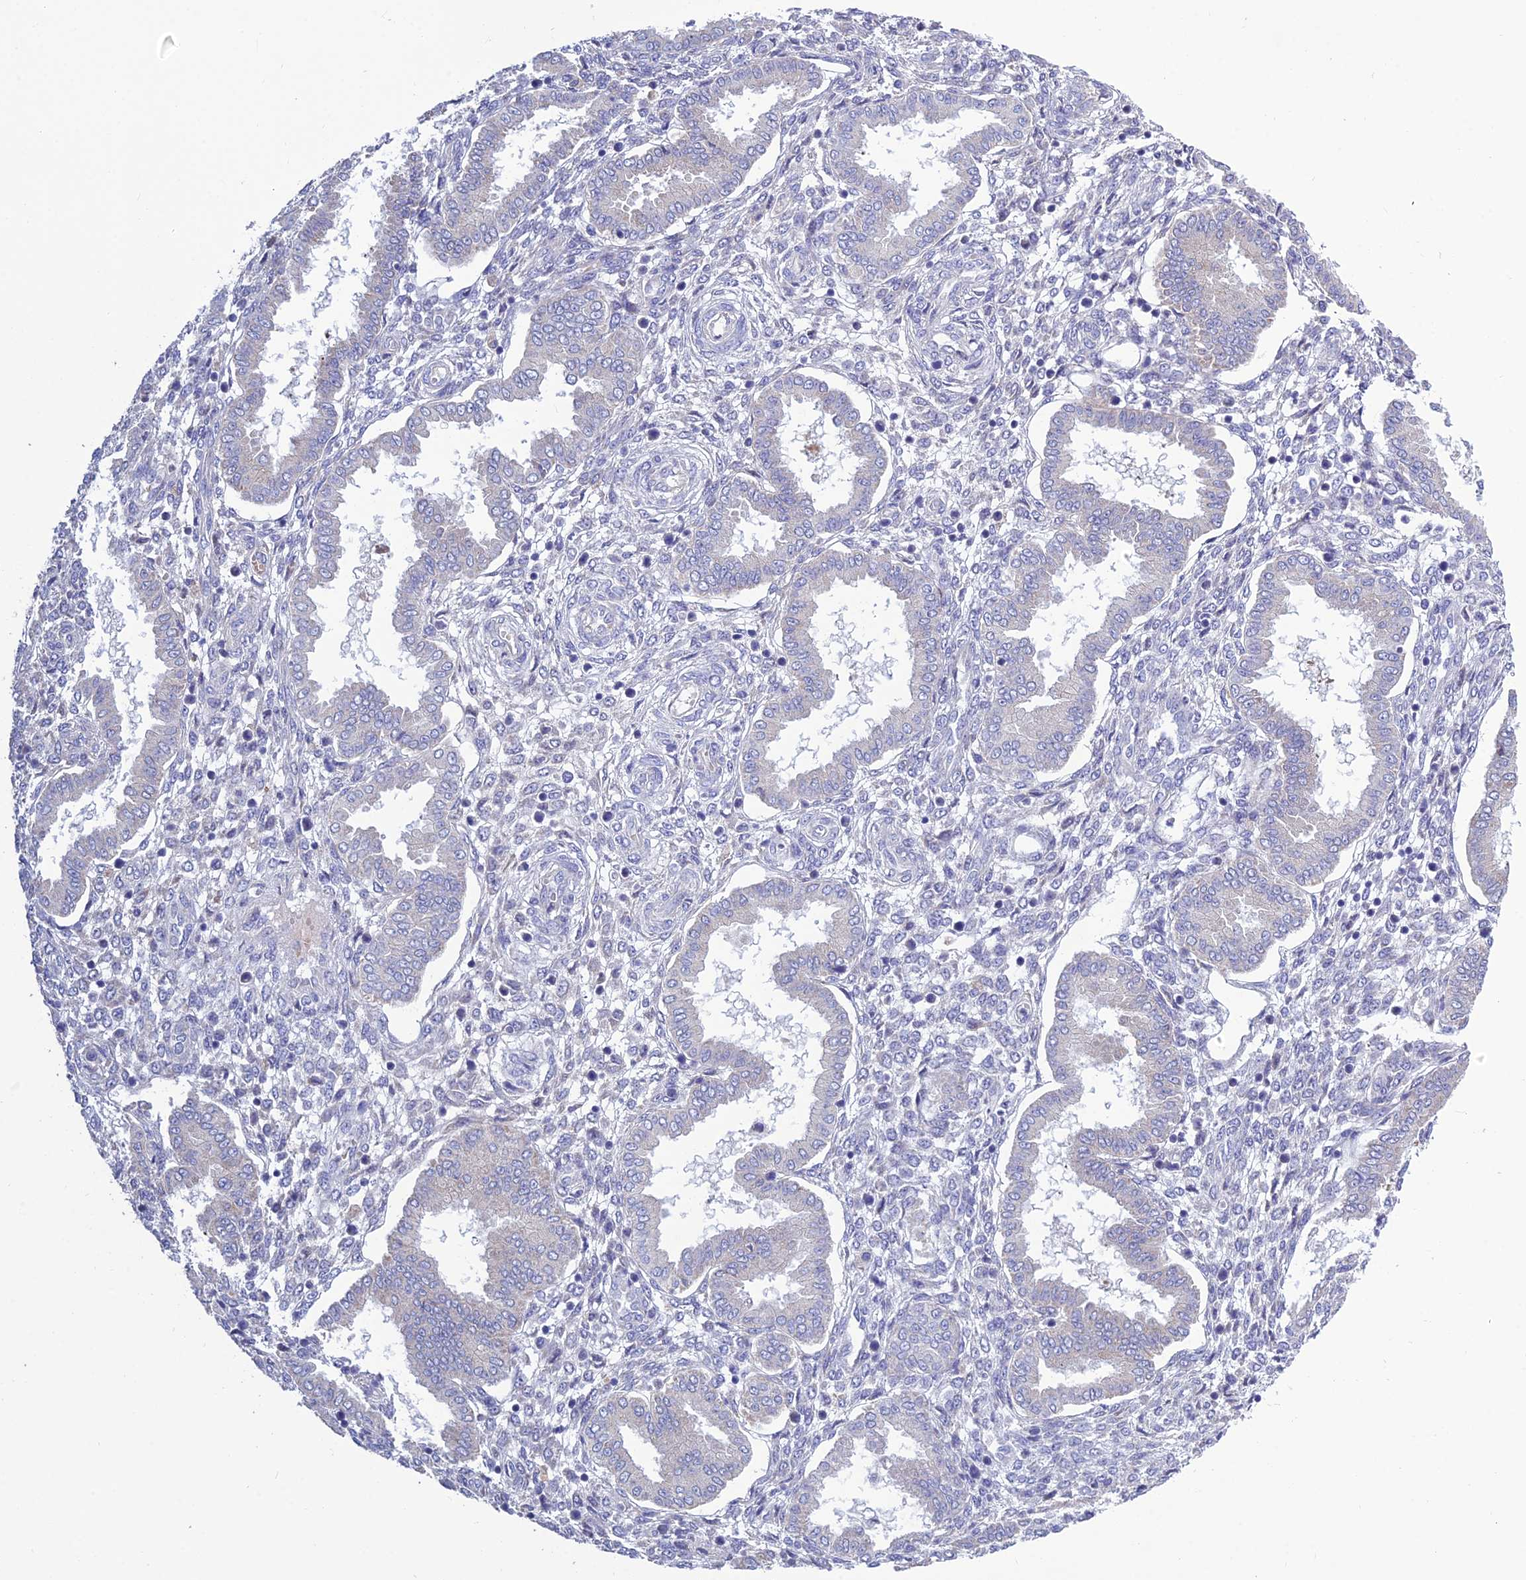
{"staining": {"intensity": "negative", "quantity": "none", "location": "none"}, "tissue": "endometrium", "cell_type": "Cells in endometrial stroma", "image_type": "normal", "snomed": [{"axis": "morphology", "description": "Normal tissue, NOS"}, {"axis": "topography", "description": "Endometrium"}], "caption": "Histopathology image shows no significant protein expression in cells in endometrial stroma of benign endometrium.", "gene": "BHMT2", "patient": {"sex": "female", "age": 24}}